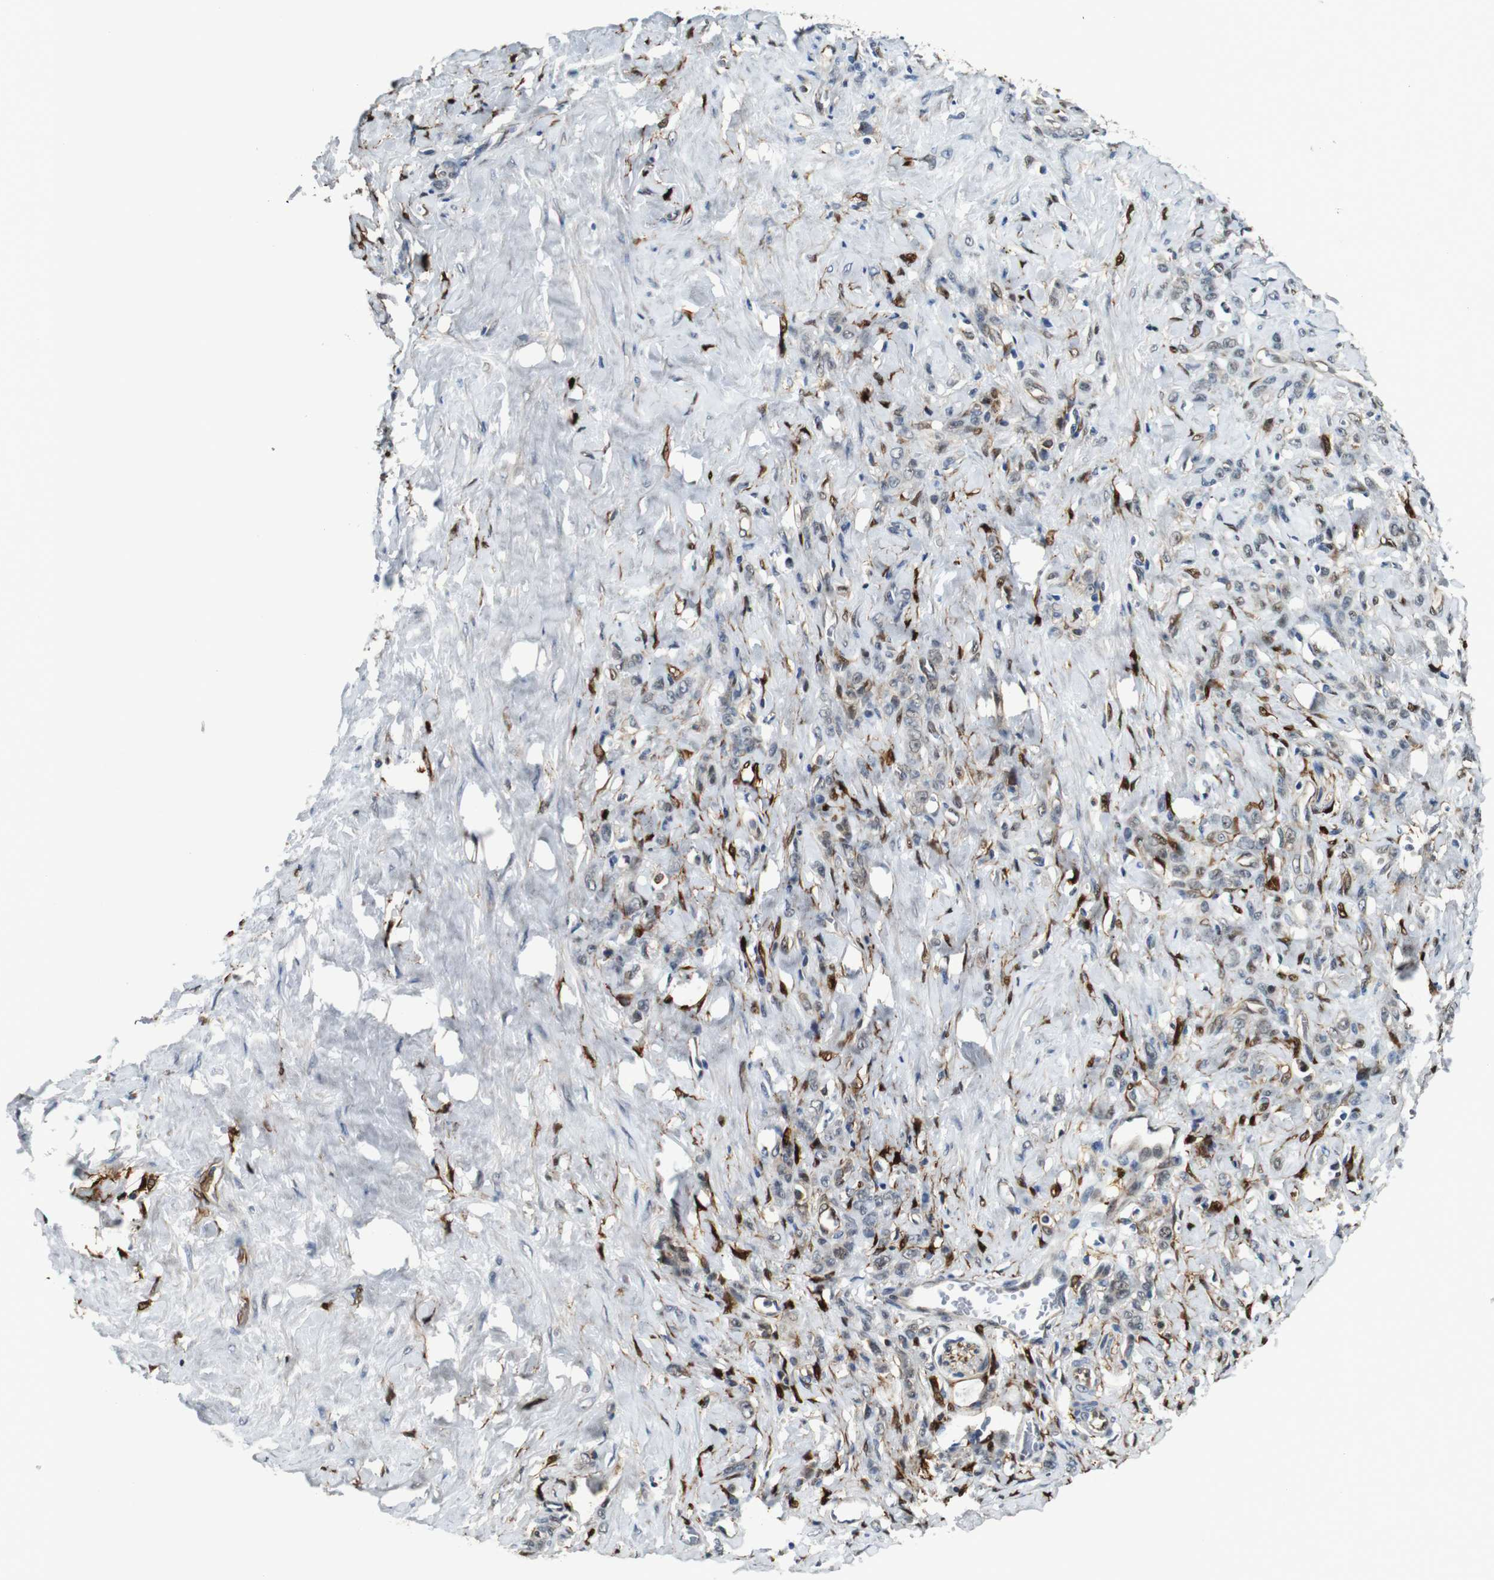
{"staining": {"intensity": "weak", "quantity": "<25%", "location": "nuclear"}, "tissue": "stomach cancer", "cell_type": "Tumor cells", "image_type": "cancer", "snomed": [{"axis": "morphology", "description": "Adenocarcinoma, NOS"}, {"axis": "topography", "description": "Stomach"}], "caption": "An immunohistochemistry photomicrograph of adenocarcinoma (stomach) is shown. There is no staining in tumor cells of adenocarcinoma (stomach).", "gene": "LXN", "patient": {"sex": "male", "age": 82}}